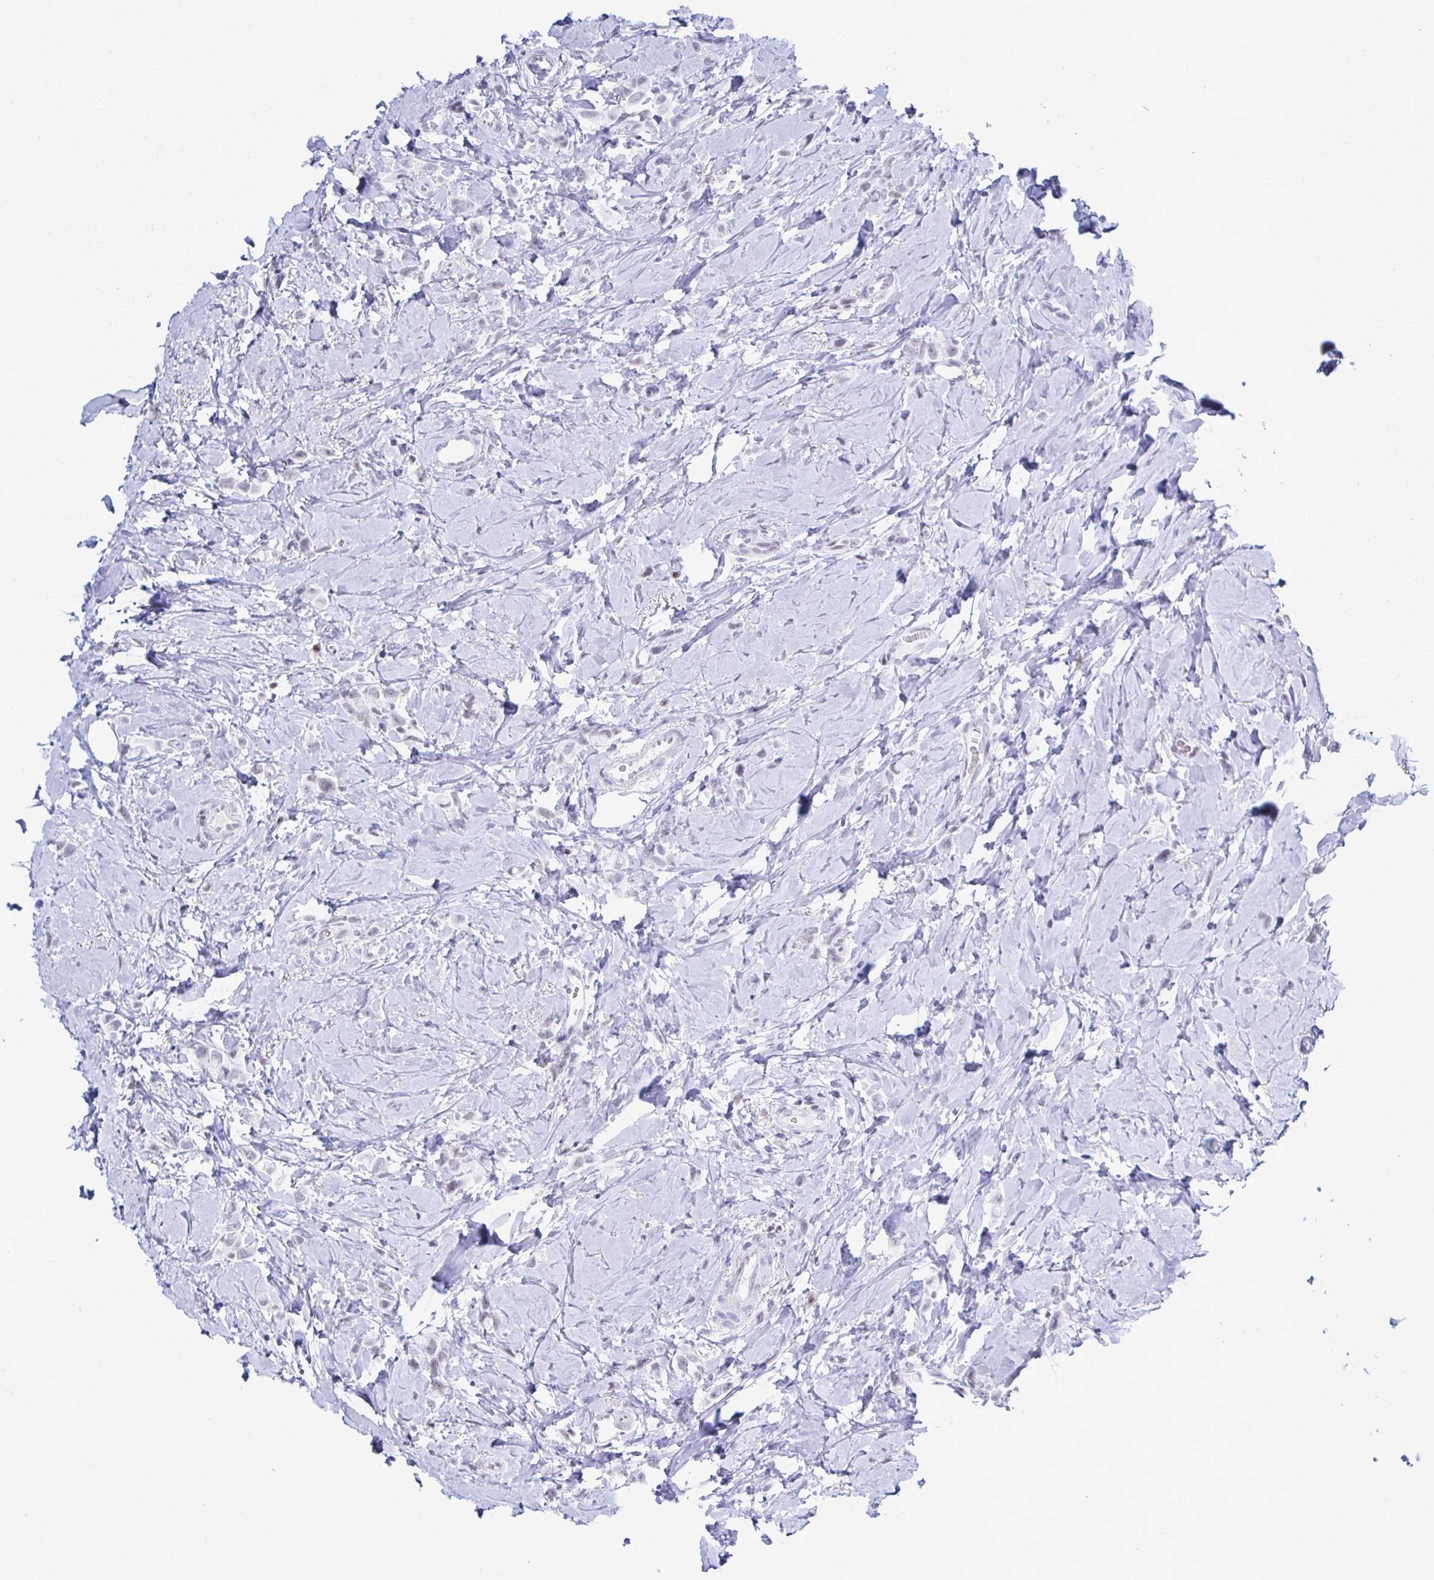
{"staining": {"intensity": "negative", "quantity": "none", "location": "none"}, "tissue": "breast cancer", "cell_type": "Tumor cells", "image_type": "cancer", "snomed": [{"axis": "morphology", "description": "Lobular carcinoma"}, {"axis": "topography", "description": "Breast"}], "caption": "A high-resolution image shows immunohistochemistry staining of breast cancer (lobular carcinoma), which reveals no significant positivity in tumor cells.", "gene": "IRF7", "patient": {"sex": "female", "age": 66}}